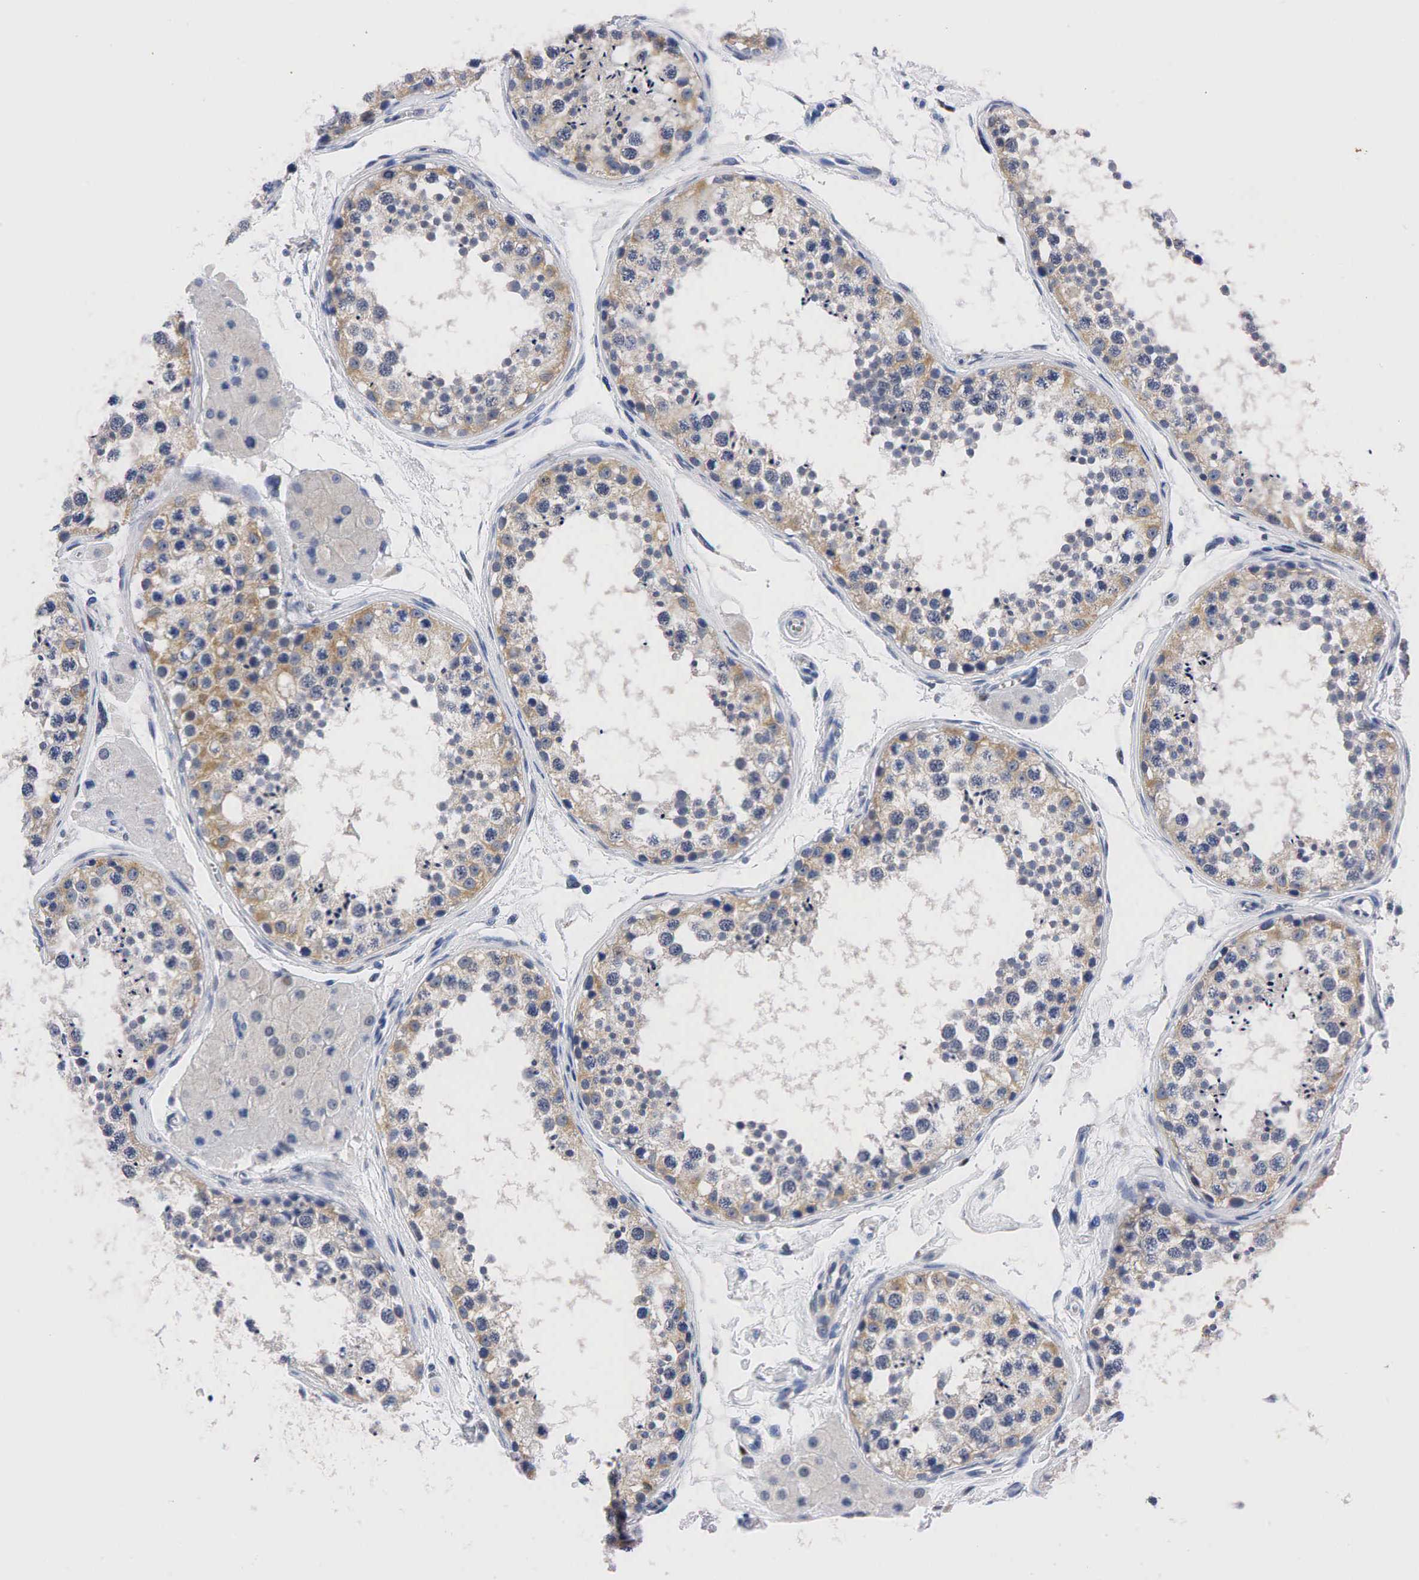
{"staining": {"intensity": "weak", "quantity": "25%-75%", "location": "cytoplasmic/membranous"}, "tissue": "testis", "cell_type": "Cells in seminiferous ducts", "image_type": "normal", "snomed": [{"axis": "morphology", "description": "Normal tissue, NOS"}, {"axis": "topography", "description": "Testis"}], "caption": "An immunohistochemistry (IHC) image of unremarkable tissue is shown. Protein staining in brown labels weak cytoplasmic/membranous positivity in testis within cells in seminiferous ducts.", "gene": "PGR", "patient": {"sex": "male", "age": 57}}